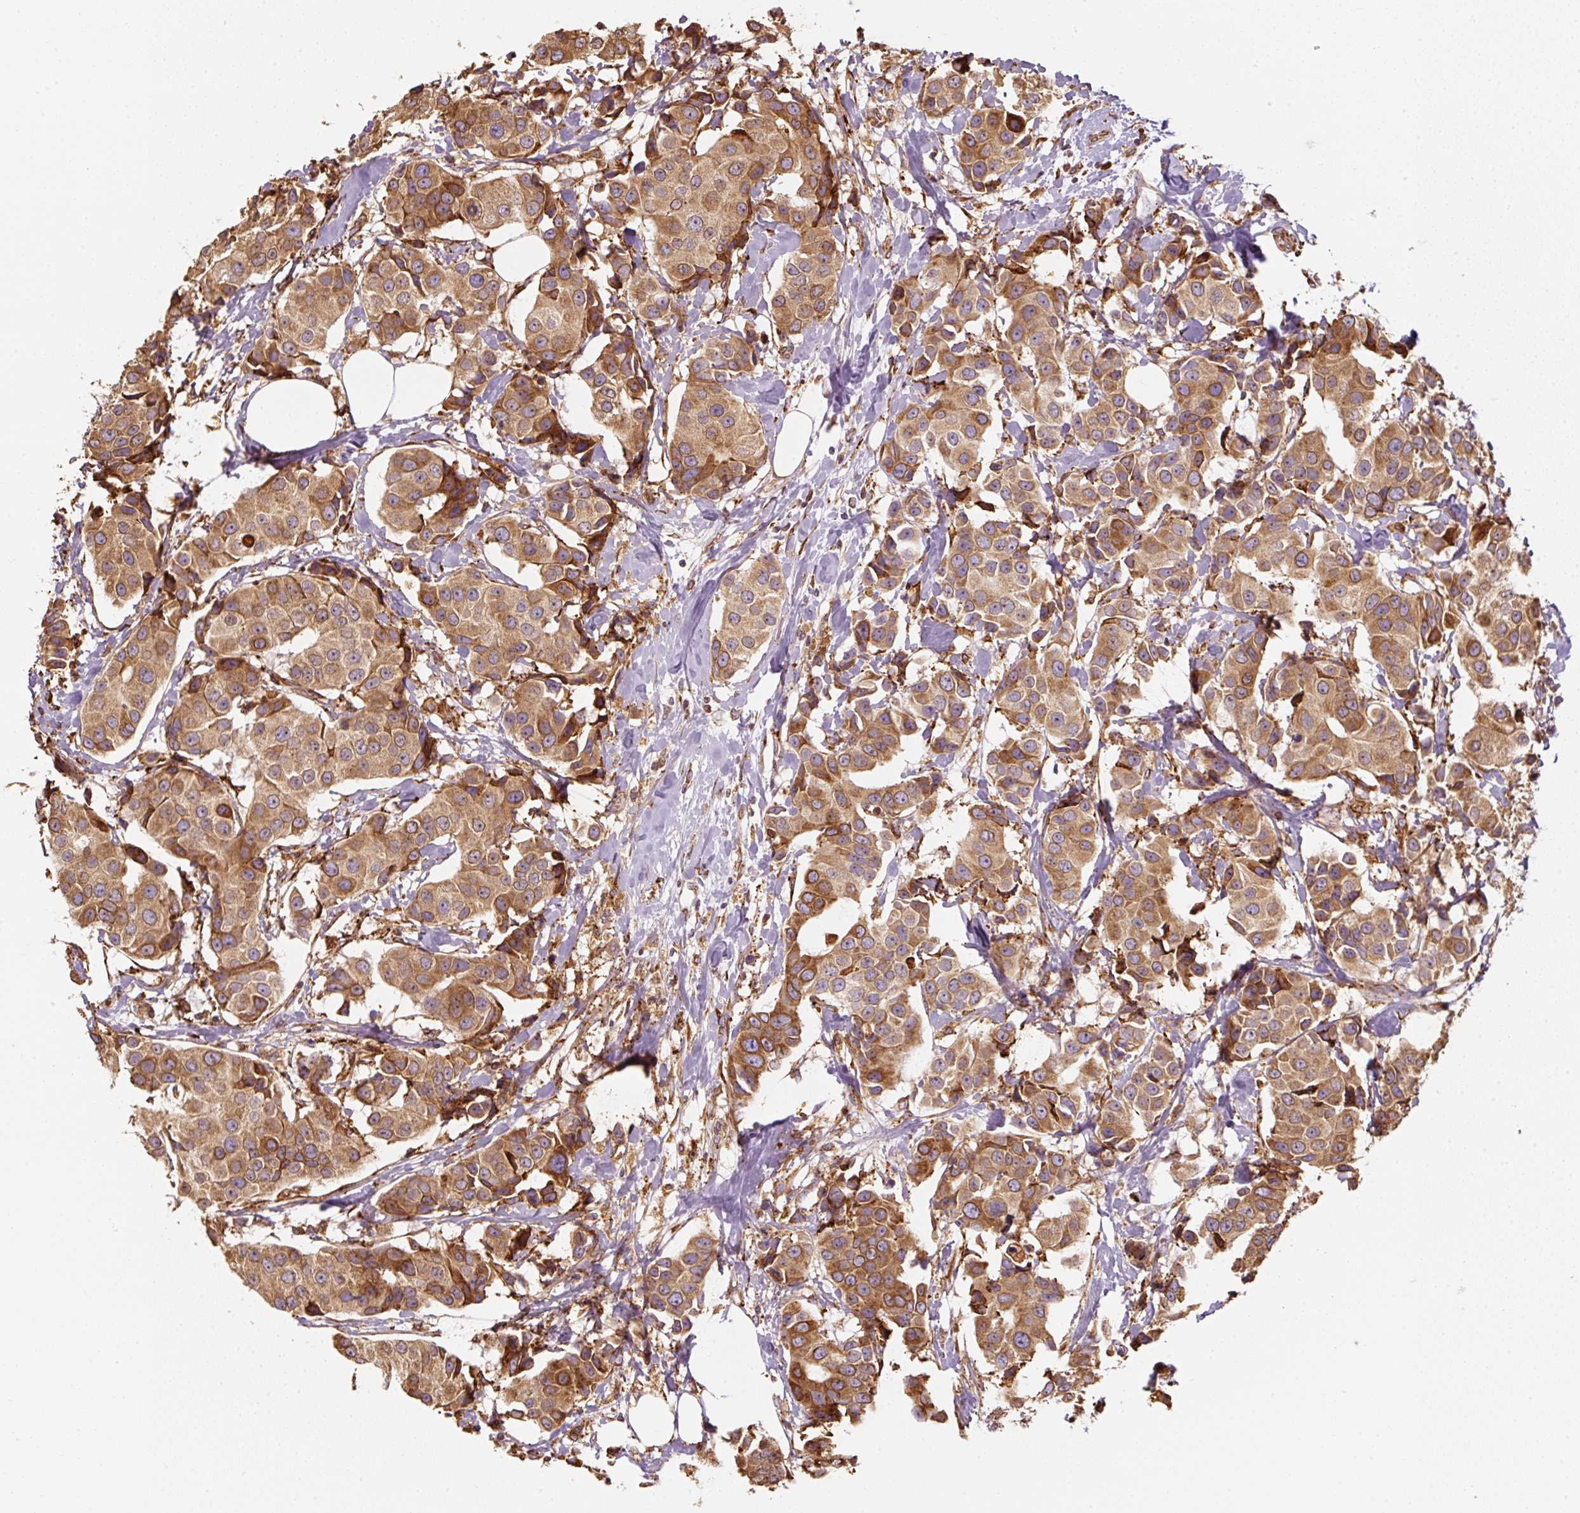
{"staining": {"intensity": "moderate", "quantity": ">75%", "location": "cytoplasmic/membranous"}, "tissue": "breast cancer", "cell_type": "Tumor cells", "image_type": "cancer", "snomed": [{"axis": "morphology", "description": "Normal tissue, NOS"}, {"axis": "morphology", "description": "Duct carcinoma"}, {"axis": "topography", "description": "Breast"}], "caption": "Protein staining displays moderate cytoplasmic/membranous expression in about >75% of tumor cells in breast cancer.", "gene": "PRKCSH", "patient": {"sex": "female", "age": 39}}